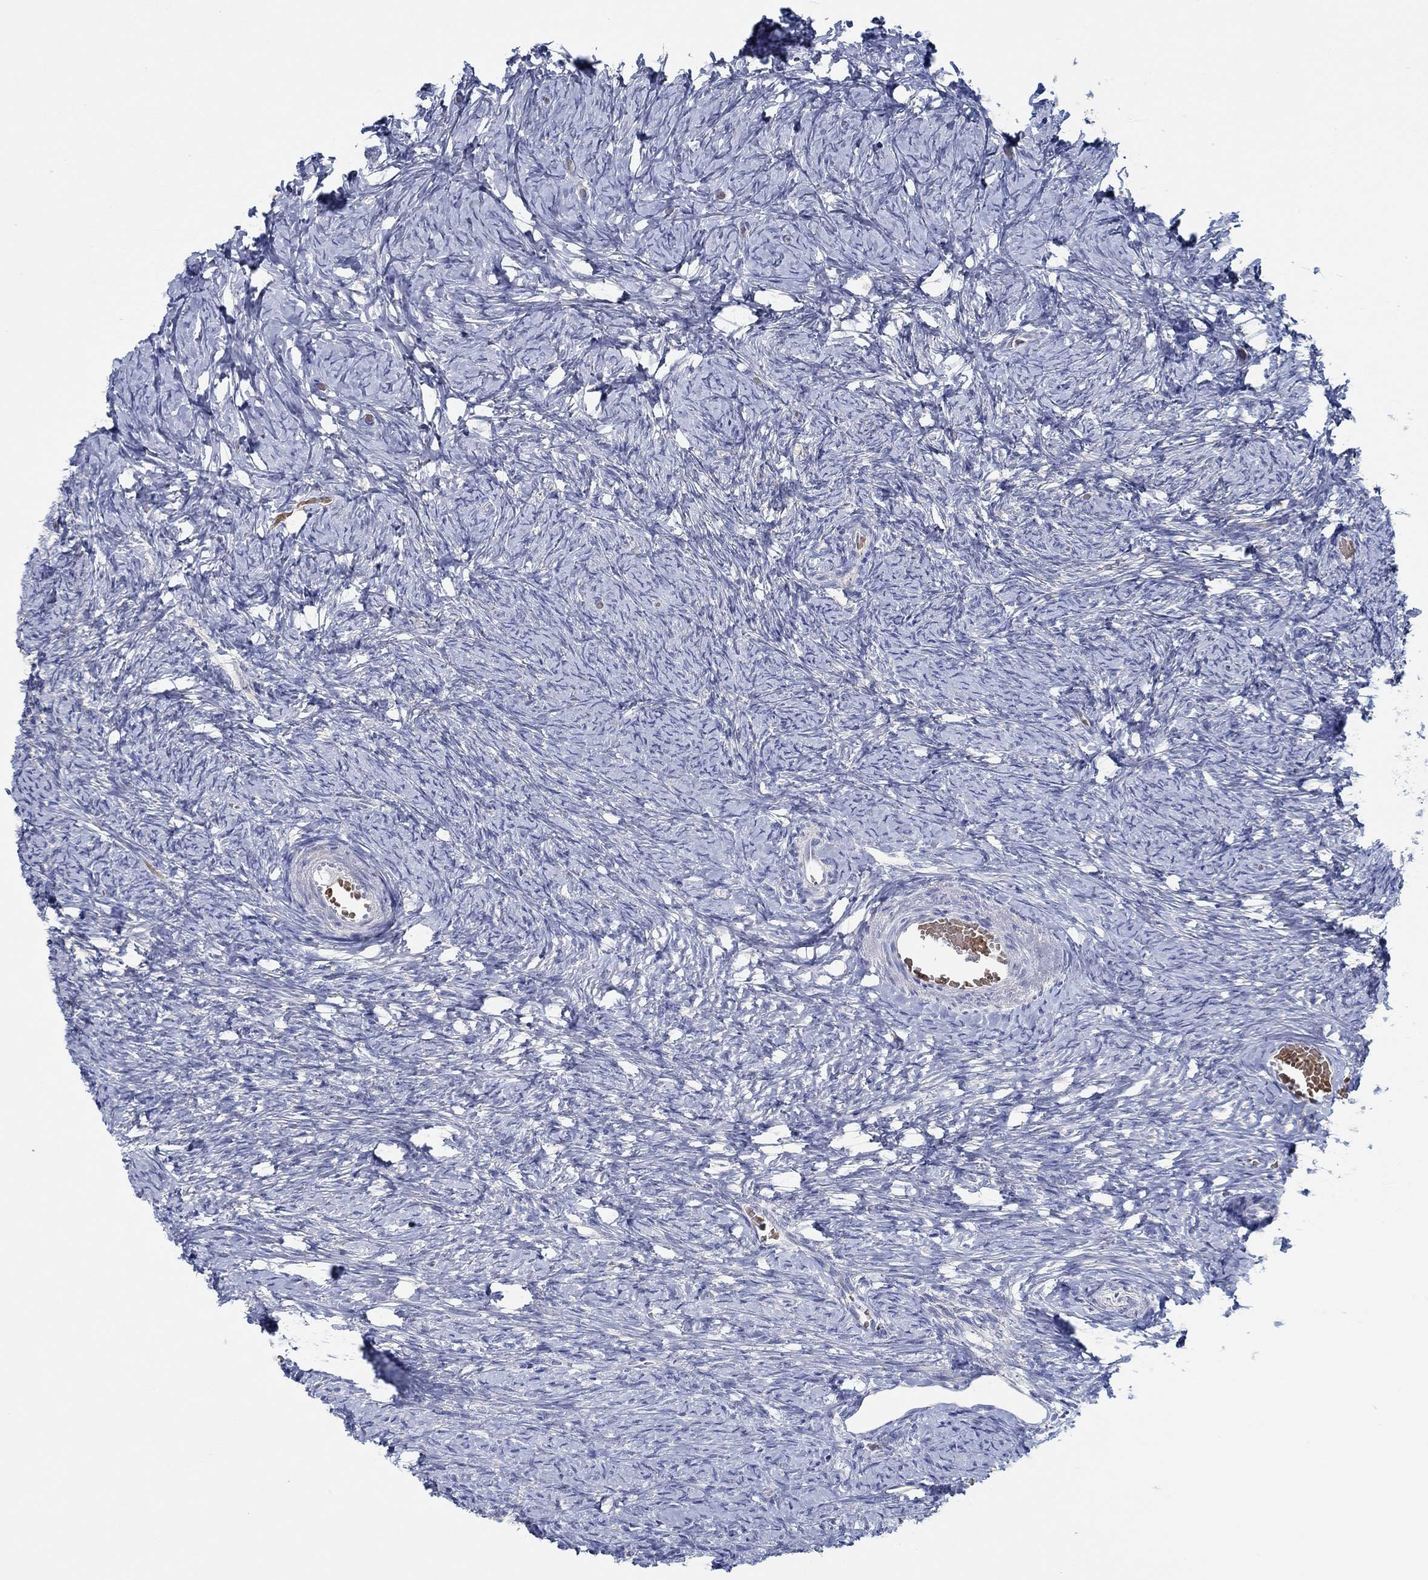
{"staining": {"intensity": "strong", "quantity": "<25%", "location": "cytoplasmic/membranous"}, "tissue": "ovary", "cell_type": "Follicle cells", "image_type": "normal", "snomed": [{"axis": "morphology", "description": "Normal tissue, NOS"}, {"axis": "topography", "description": "Ovary"}], "caption": "Immunohistochemistry image of benign ovary stained for a protein (brown), which shows medium levels of strong cytoplasmic/membranous positivity in approximately <25% of follicle cells.", "gene": "GLOD5", "patient": {"sex": "female", "age": 39}}